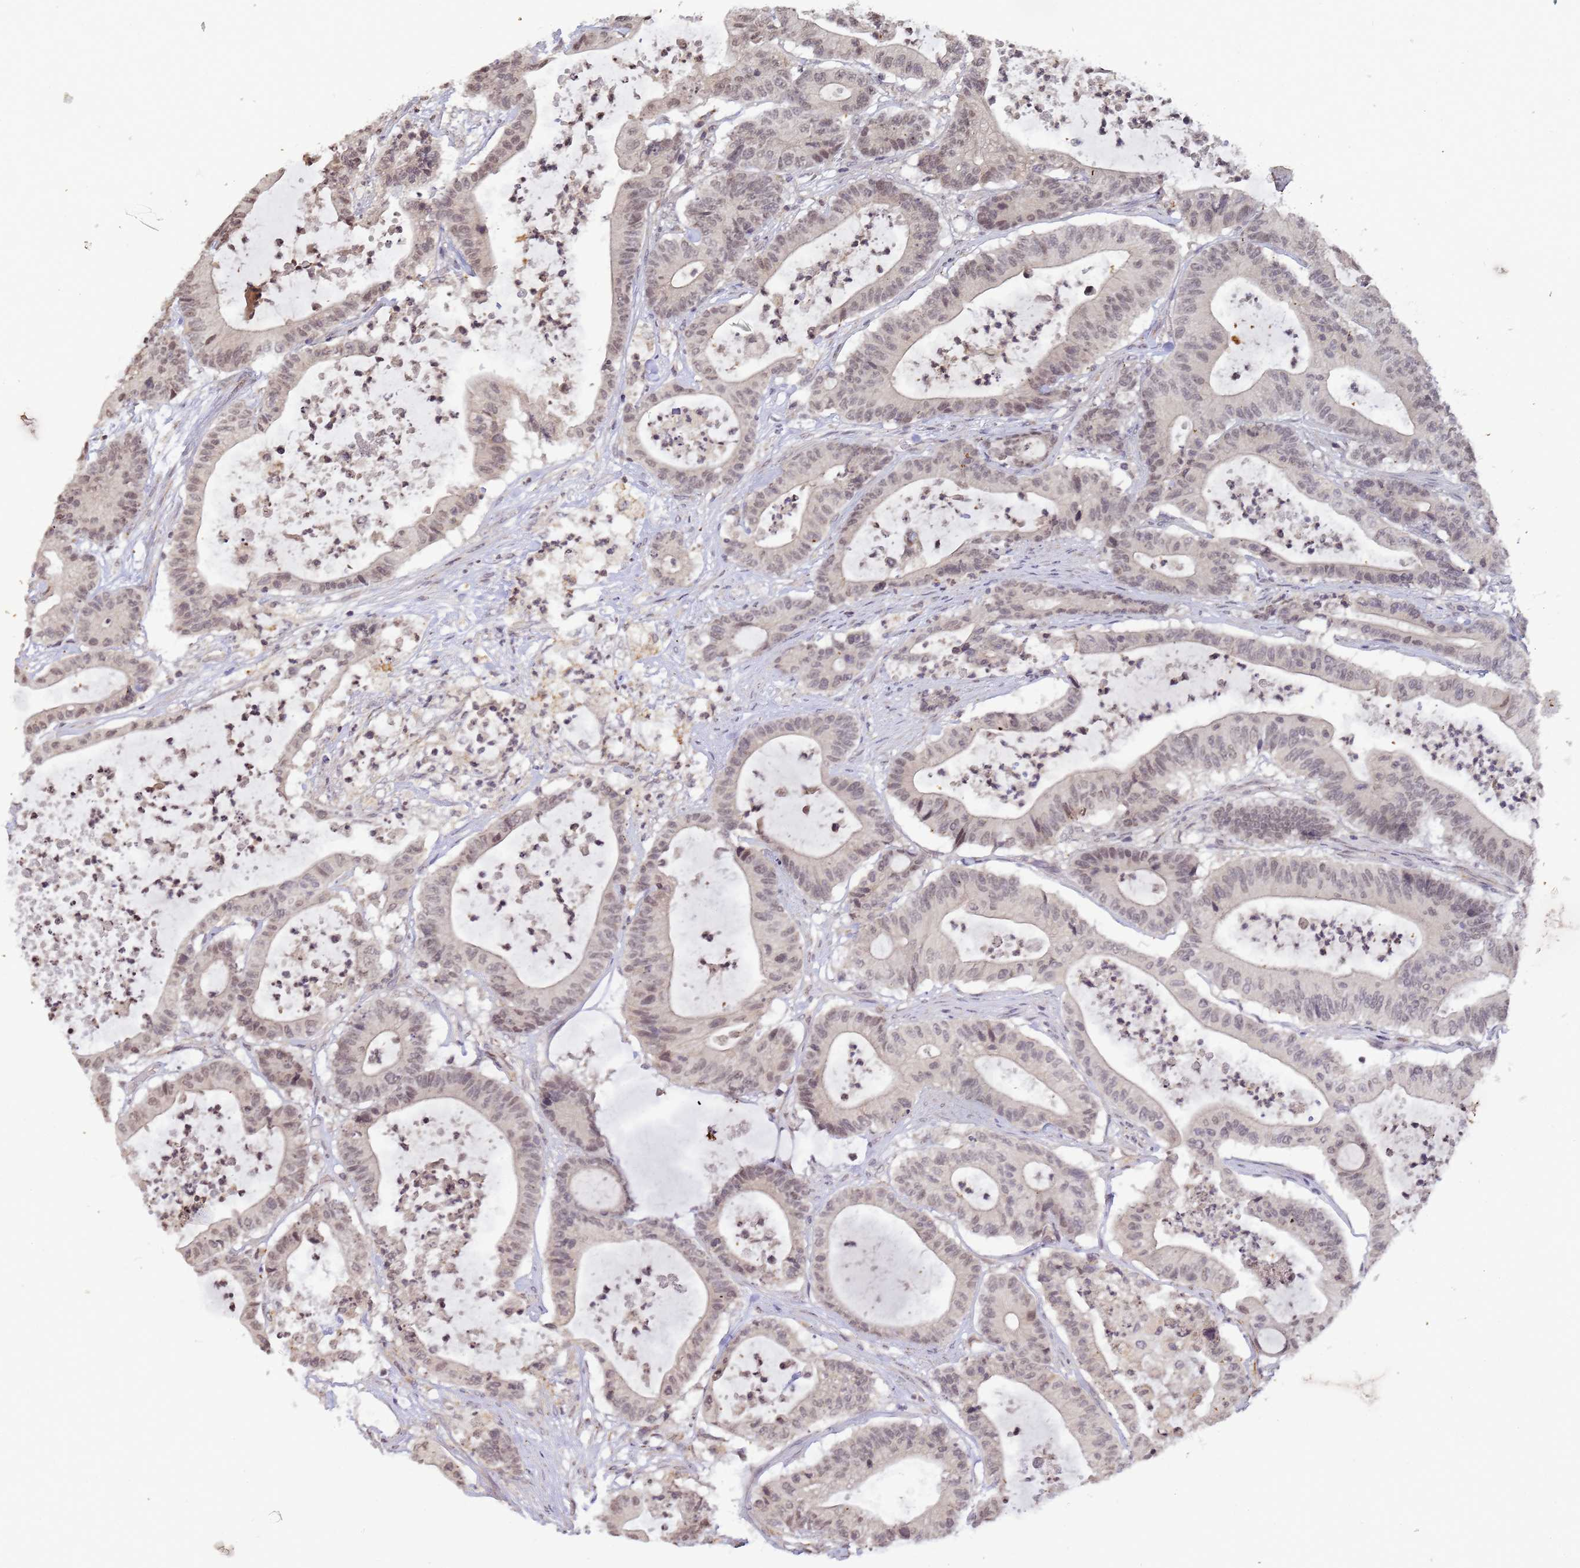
{"staining": {"intensity": "weak", "quantity": "25%-75%", "location": "nuclear"}, "tissue": "colorectal cancer", "cell_type": "Tumor cells", "image_type": "cancer", "snomed": [{"axis": "morphology", "description": "Adenocarcinoma, NOS"}, {"axis": "topography", "description": "Colon"}], "caption": "Brown immunohistochemical staining in colorectal cancer exhibits weak nuclear staining in approximately 25%-75% of tumor cells. (DAB (3,3'-diaminobenzidine) IHC with brightfield microscopy, high magnification).", "gene": "MYL7", "patient": {"sex": "female", "age": 84}}